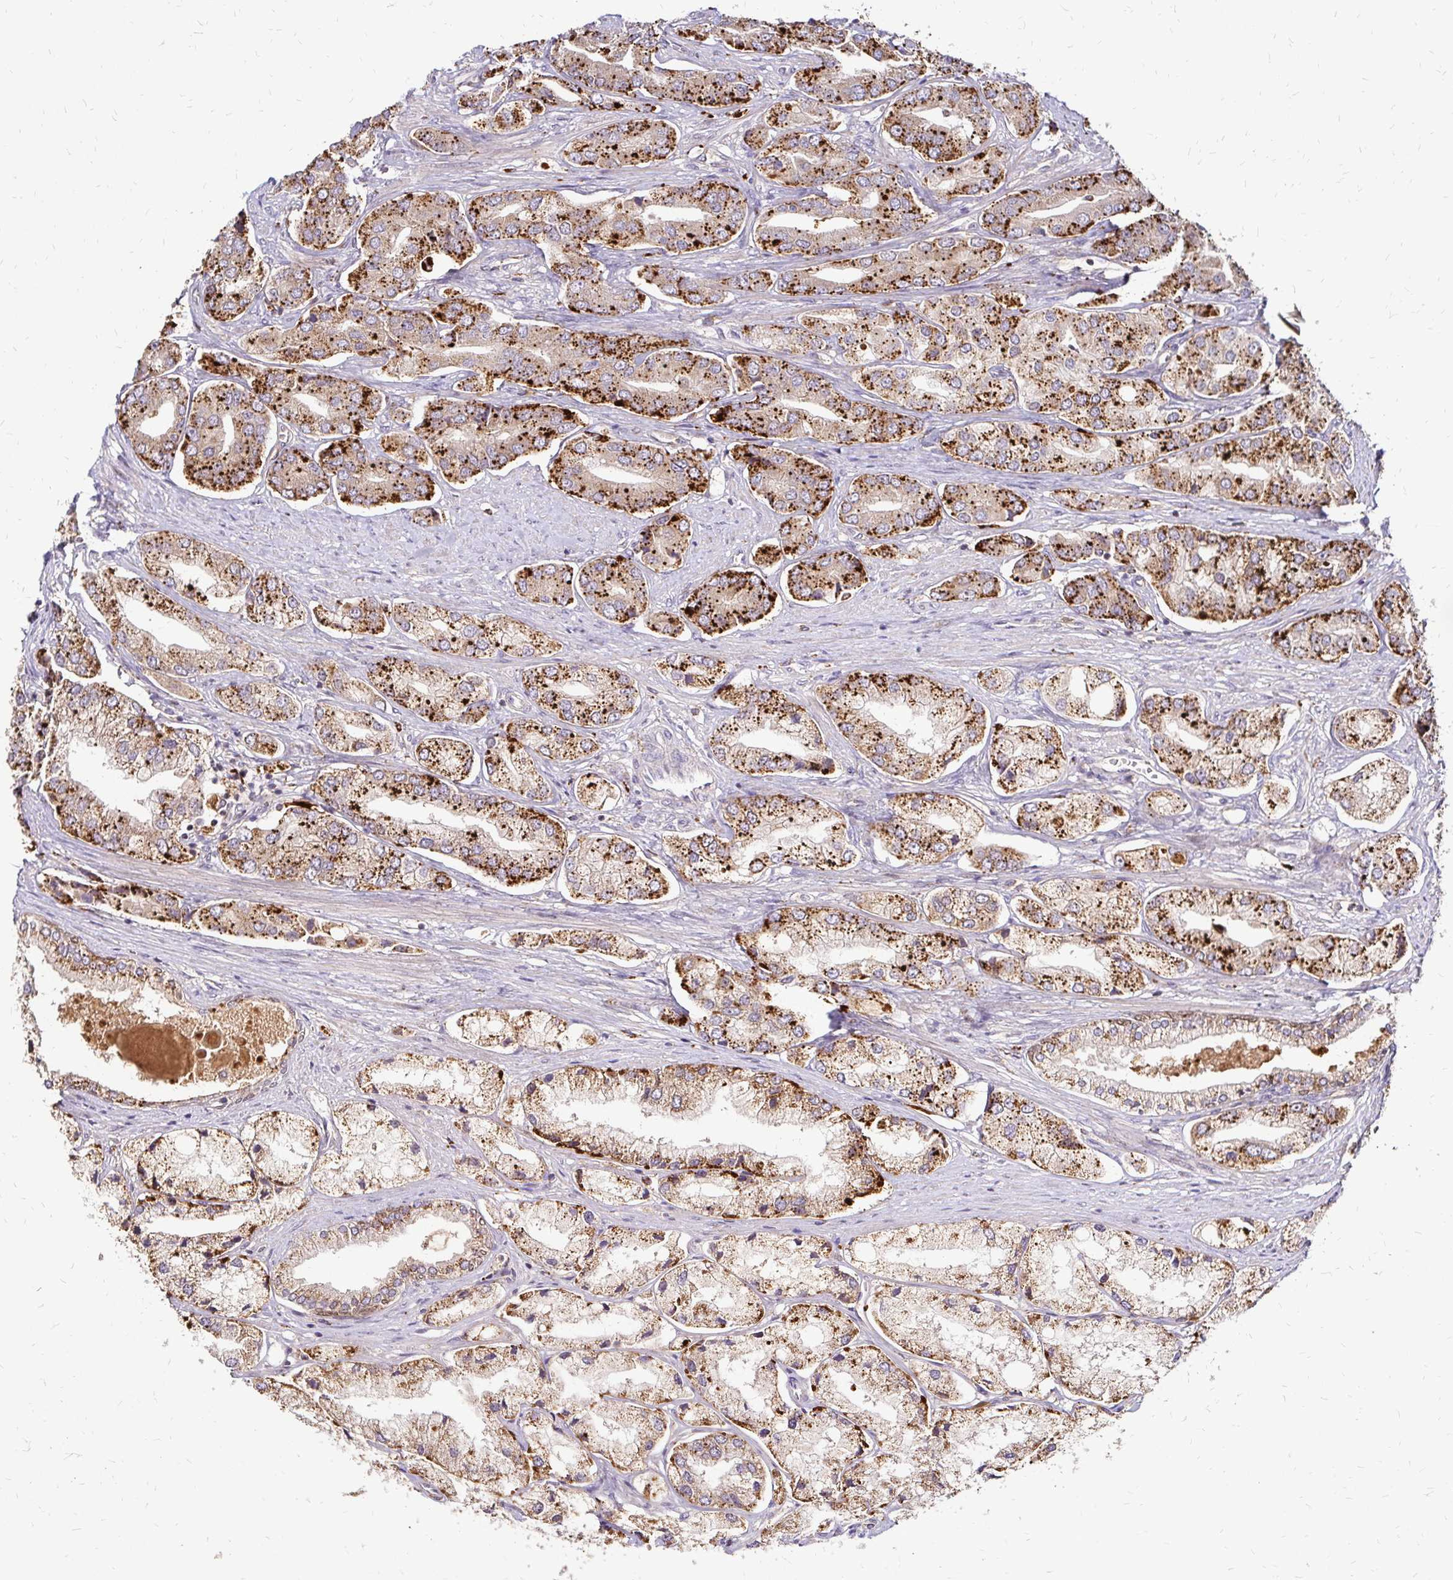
{"staining": {"intensity": "strong", "quantity": ">75%", "location": "cytoplasmic/membranous"}, "tissue": "prostate cancer", "cell_type": "Tumor cells", "image_type": "cancer", "snomed": [{"axis": "morphology", "description": "Adenocarcinoma, Low grade"}, {"axis": "topography", "description": "Prostate"}], "caption": "Immunohistochemical staining of adenocarcinoma (low-grade) (prostate) shows strong cytoplasmic/membranous protein staining in approximately >75% of tumor cells.", "gene": "IDUA", "patient": {"sex": "male", "age": 69}}